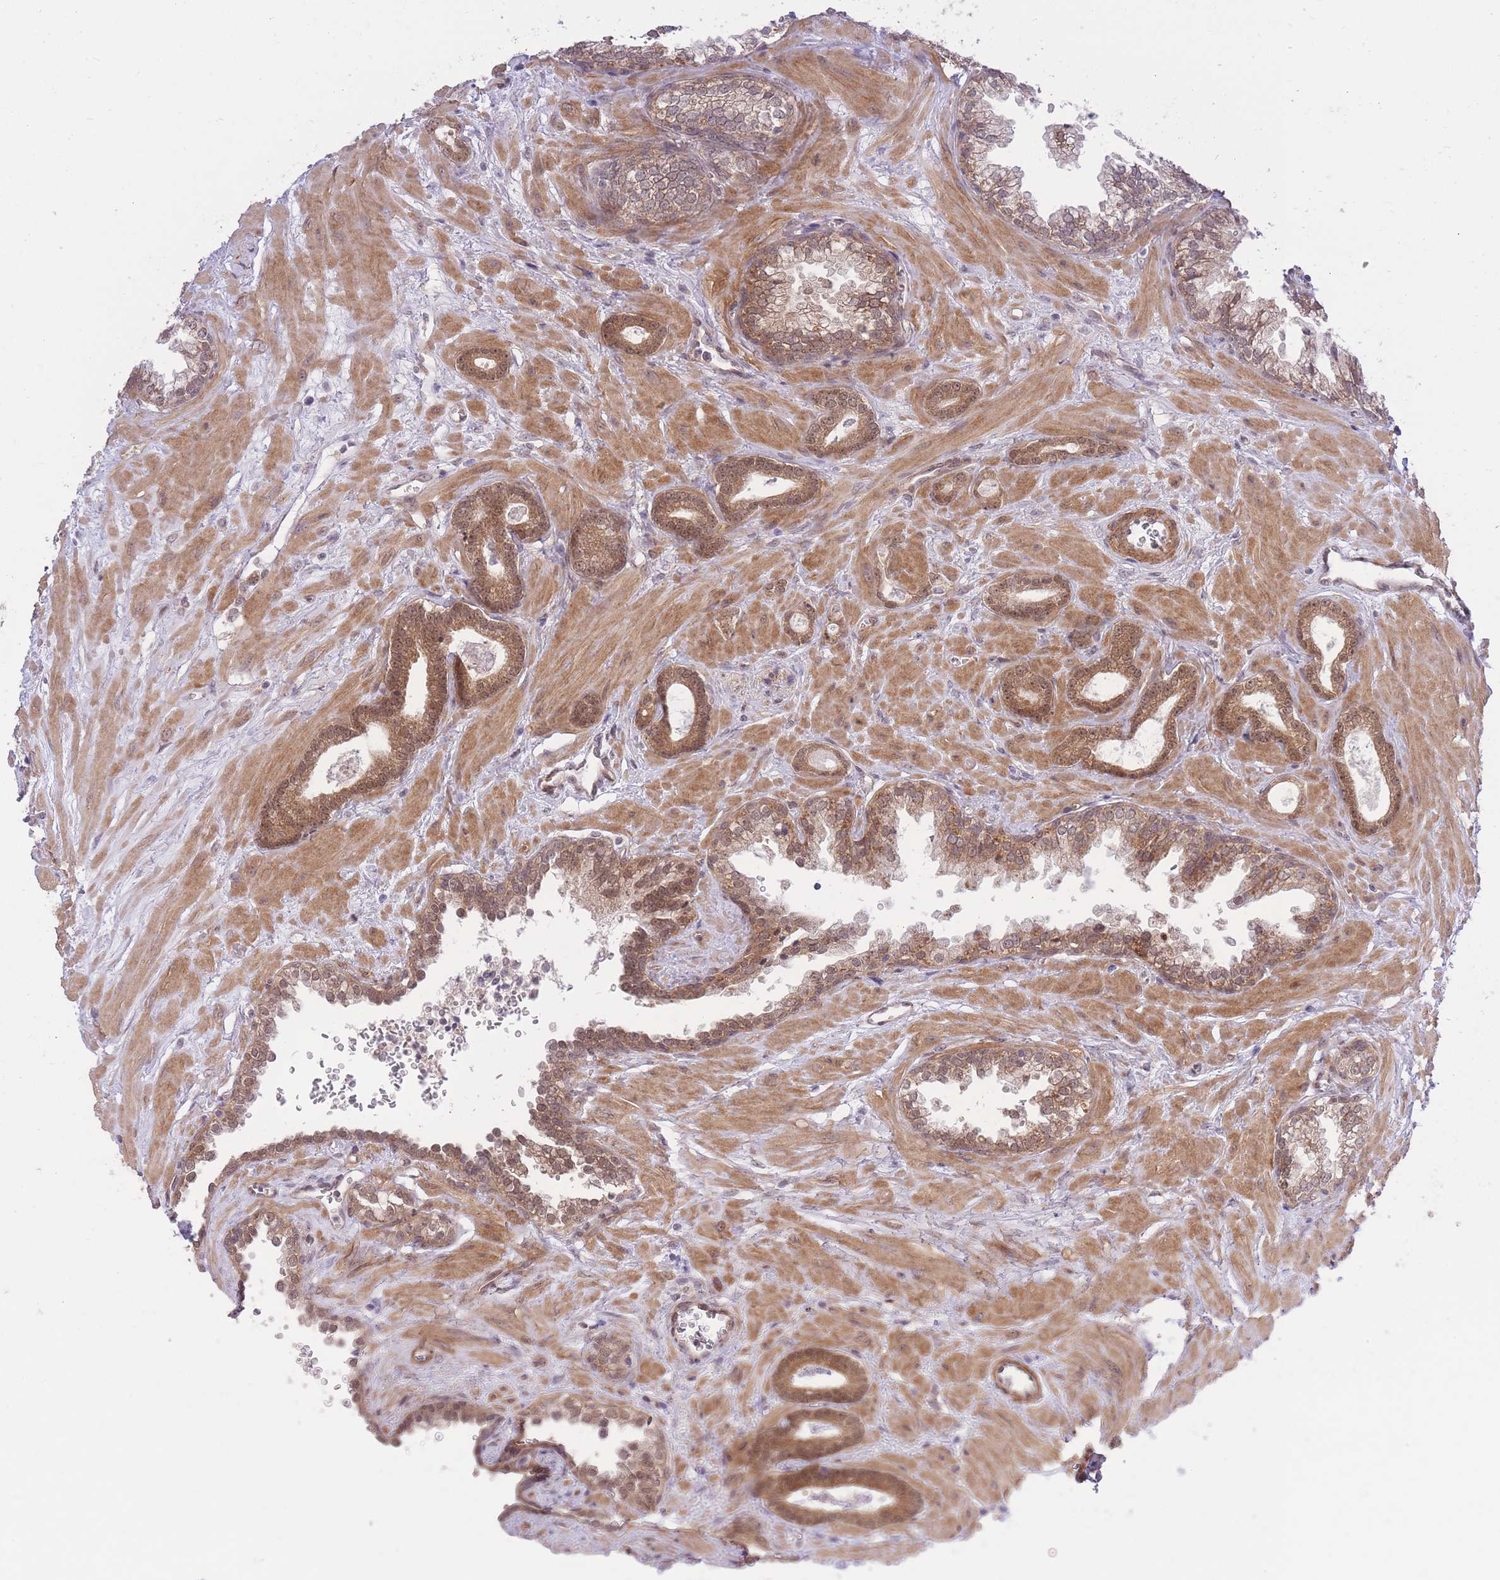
{"staining": {"intensity": "moderate", "quantity": ">75%", "location": "cytoplasmic/membranous,nuclear"}, "tissue": "prostate cancer", "cell_type": "Tumor cells", "image_type": "cancer", "snomed": [{"axis": "morphology", "description": "Adenocarcinoma, Low grade"}, {"axis": "topography", "description": "Prostate"}], "caption": "Human prostate adenocarcinoma (low-grade) stained with a brown dye reveals moderate cytoplasmic/membranous and nuclear positive expression in approximately >75% of tumor cells.", "gene": "ELOA2", "patient": {"sex": "male", "age": 60}}